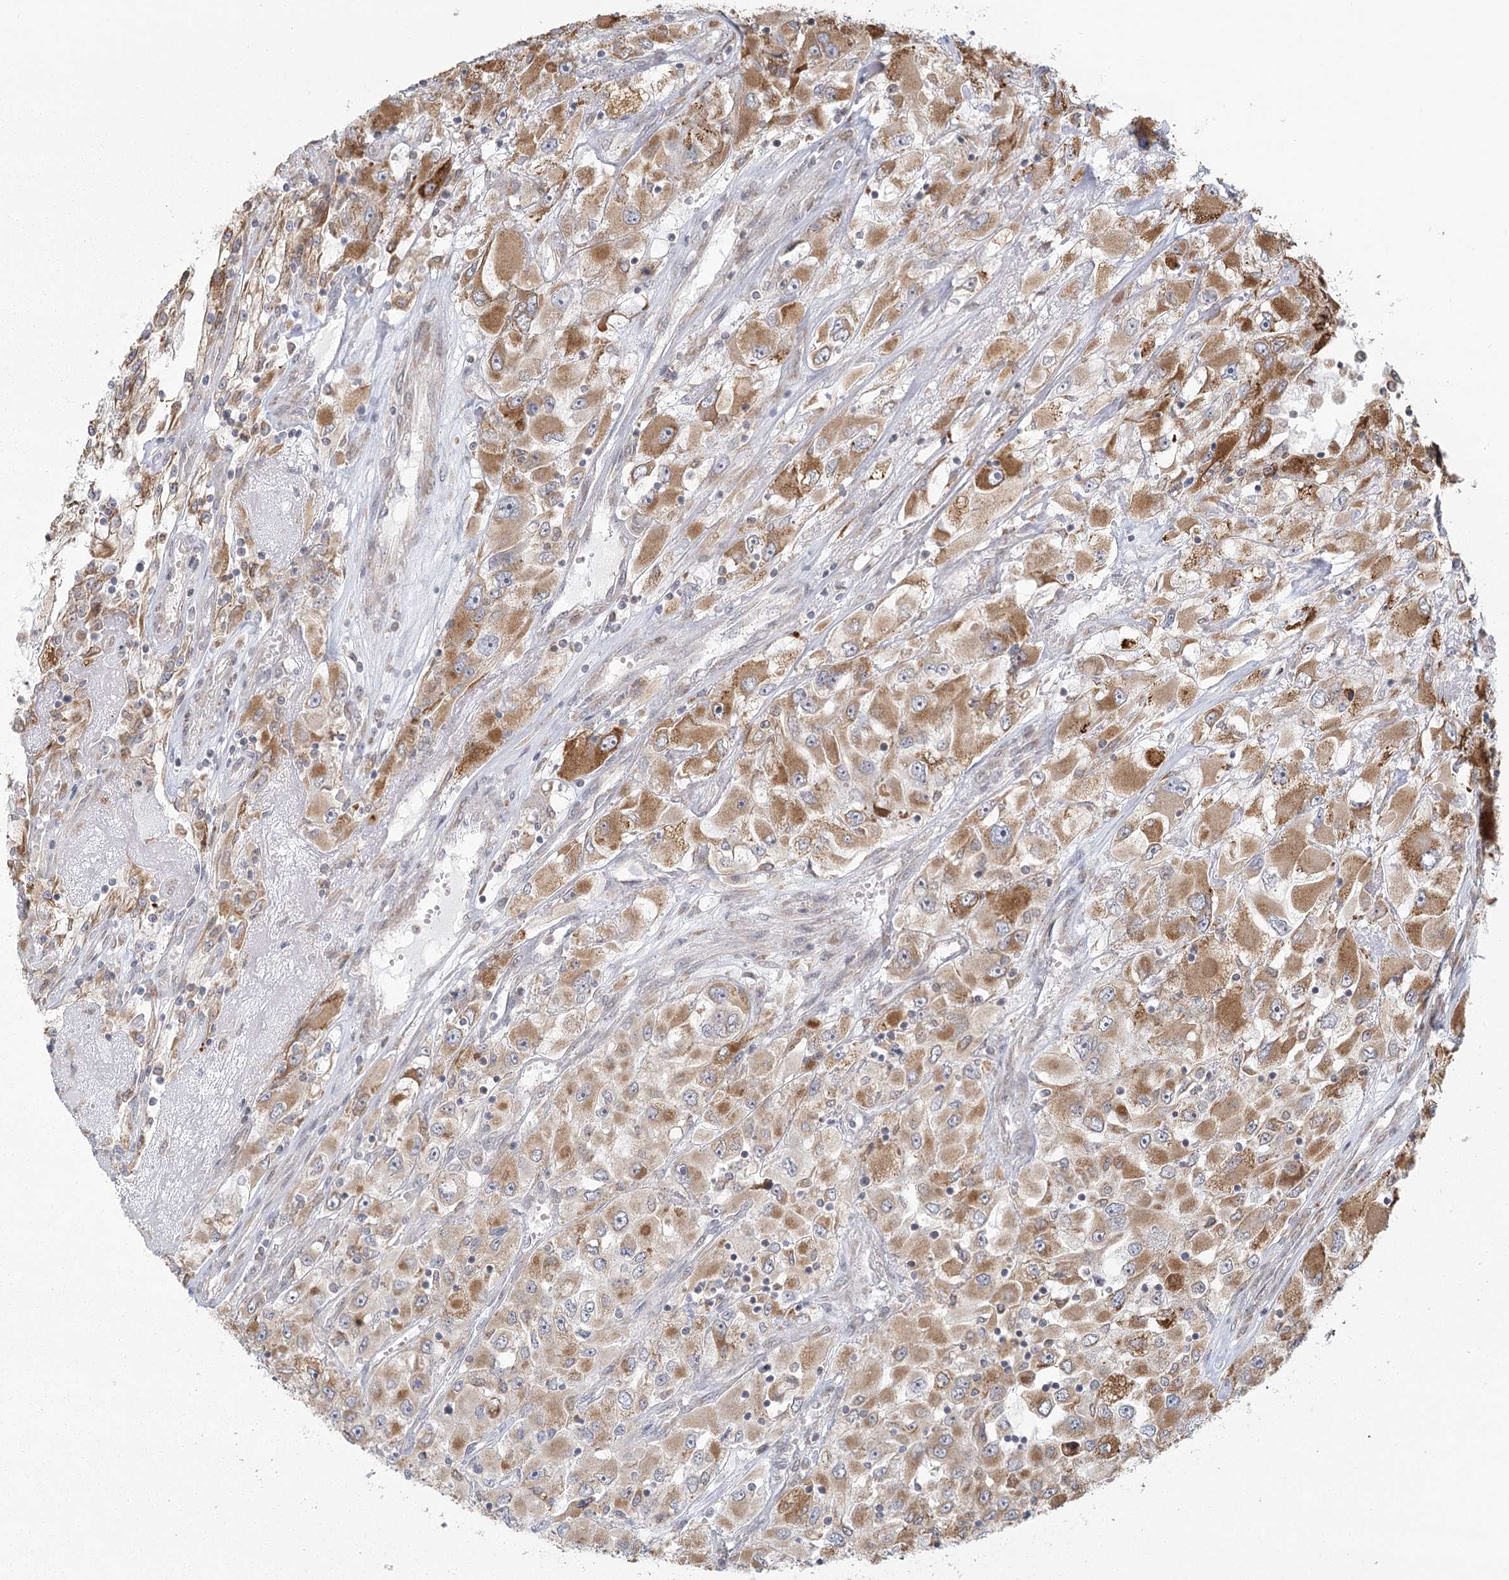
{"staining": {"intensity": "moderate", "quantity": ">75%", "location": "cytoplasmic/membranous"}, "tissue": "renal cancer", "cell_type": "Tumor cells", "image_type": "cancer", "snomed": [{"axis": "morphology", "description": "Adenocarcinoma, NOS"}, {"axis": "topography", "description": "Kidney"}], "caption": "Tumor cells demonstrate moderate cytoplasmic/membranous expression in about >75% of cells in renal cancer (adenocarcinoma).", "gene": "LACTB", "patient": {"sex": "female", "age": 52}}